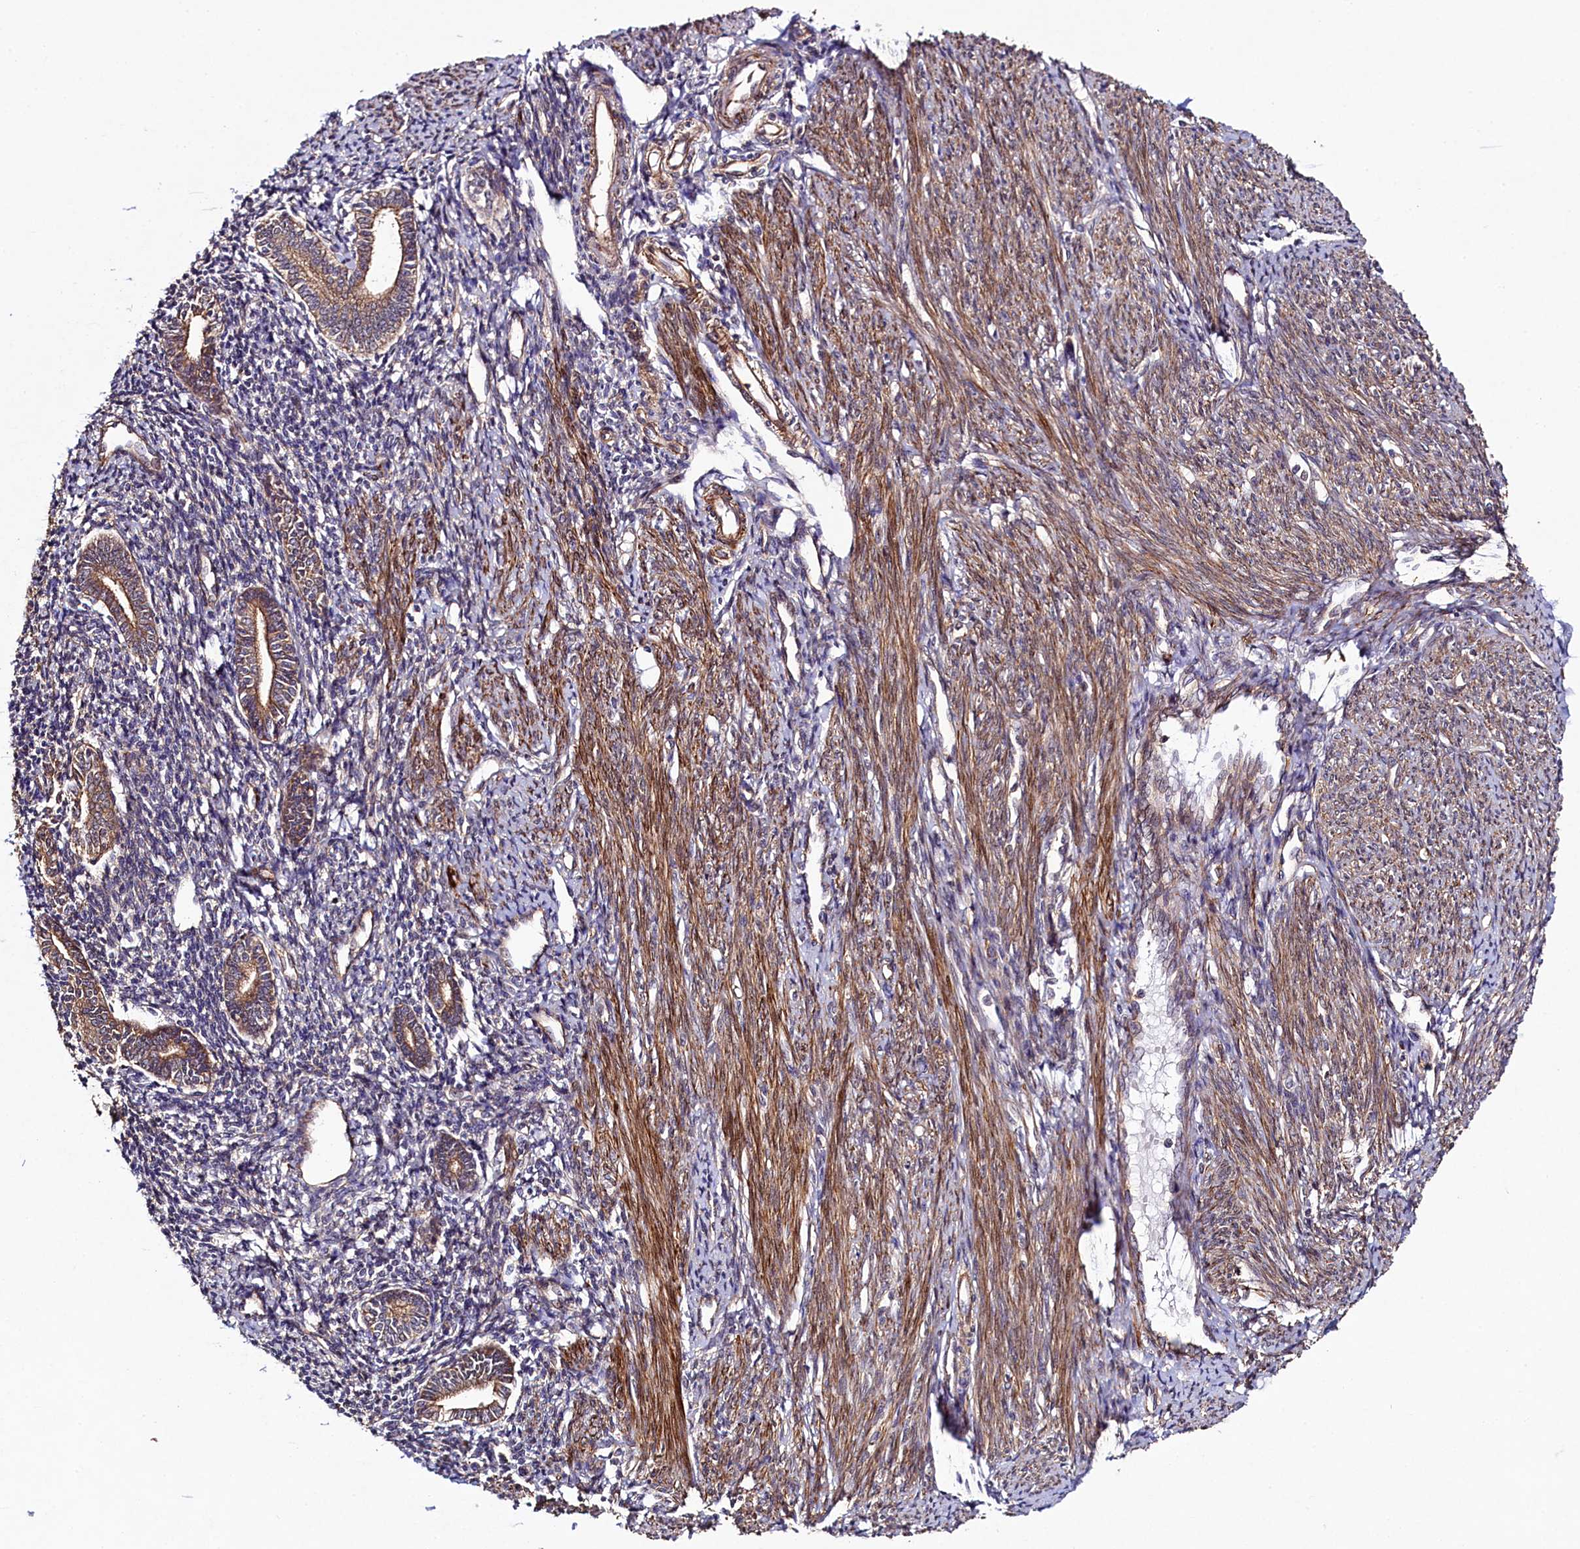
{"staining": {"intensity": "moderate", "quantity": "25%-75%", "location": "cytoplasmic/membranous"}, "tissue": "endometrium", "cell_type": "Cells in endometrial stroma", "image_type": "normal", "snomed": [{"axis": "morphology", "description": "Normal tissue, NOS"}, {"axis": "topography", "description": "Endometrium"}], "caption": "Immunohistochemistry image of unremarkable endometrium: endometrium stained using immunohistochemistry (IHC) shows medium levels of moderate protein expression localized specifically in the cytoplasmic/membranous of cells in endometrial stroma, appearing as a cytoplasmic/membranous brown color.", "gene": "CCDC102A", "patient": {"sex": "female", "age": 56}}